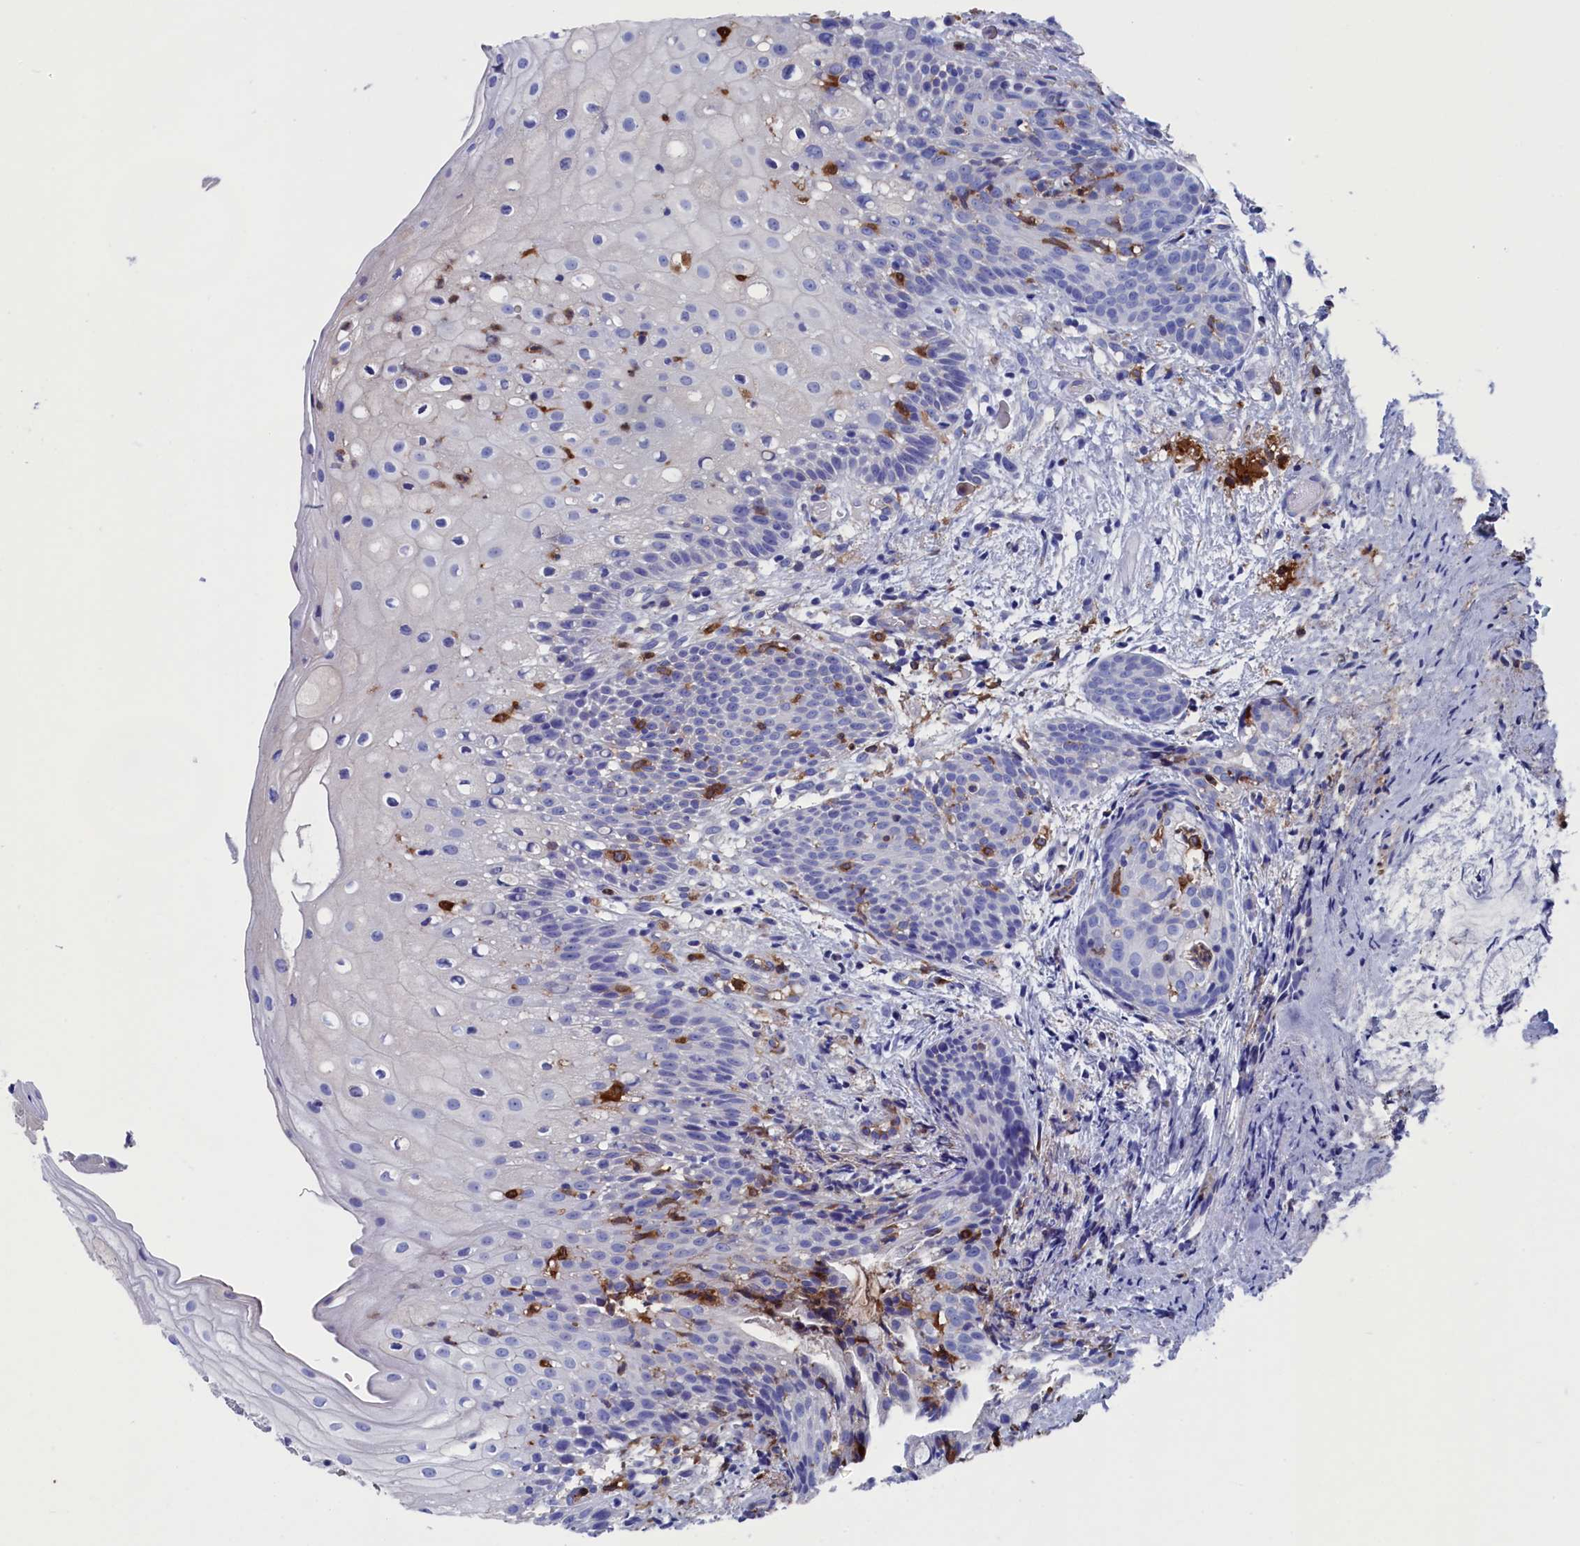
{"staining": {"intensity": "negative", "quantity": "none", "location": "none"}, "tissue": "oral mucosa", "cell_type": "Squamous epithelial cells", "image_type": "normal", "snomed": [{"axis": "morphology", "description": "Normal tissue, NOS"}, {"axis": "topography", "description": "Oral tissue"}], "caption": "DAB (3,3'-diaminobenzidine) immunohistochemical staining of normal human oral mucosa reveals no significant positivity in squamous epithelial cells.", "gene": "TYROBP", "patient": {"sex": "female", "age": 69}}